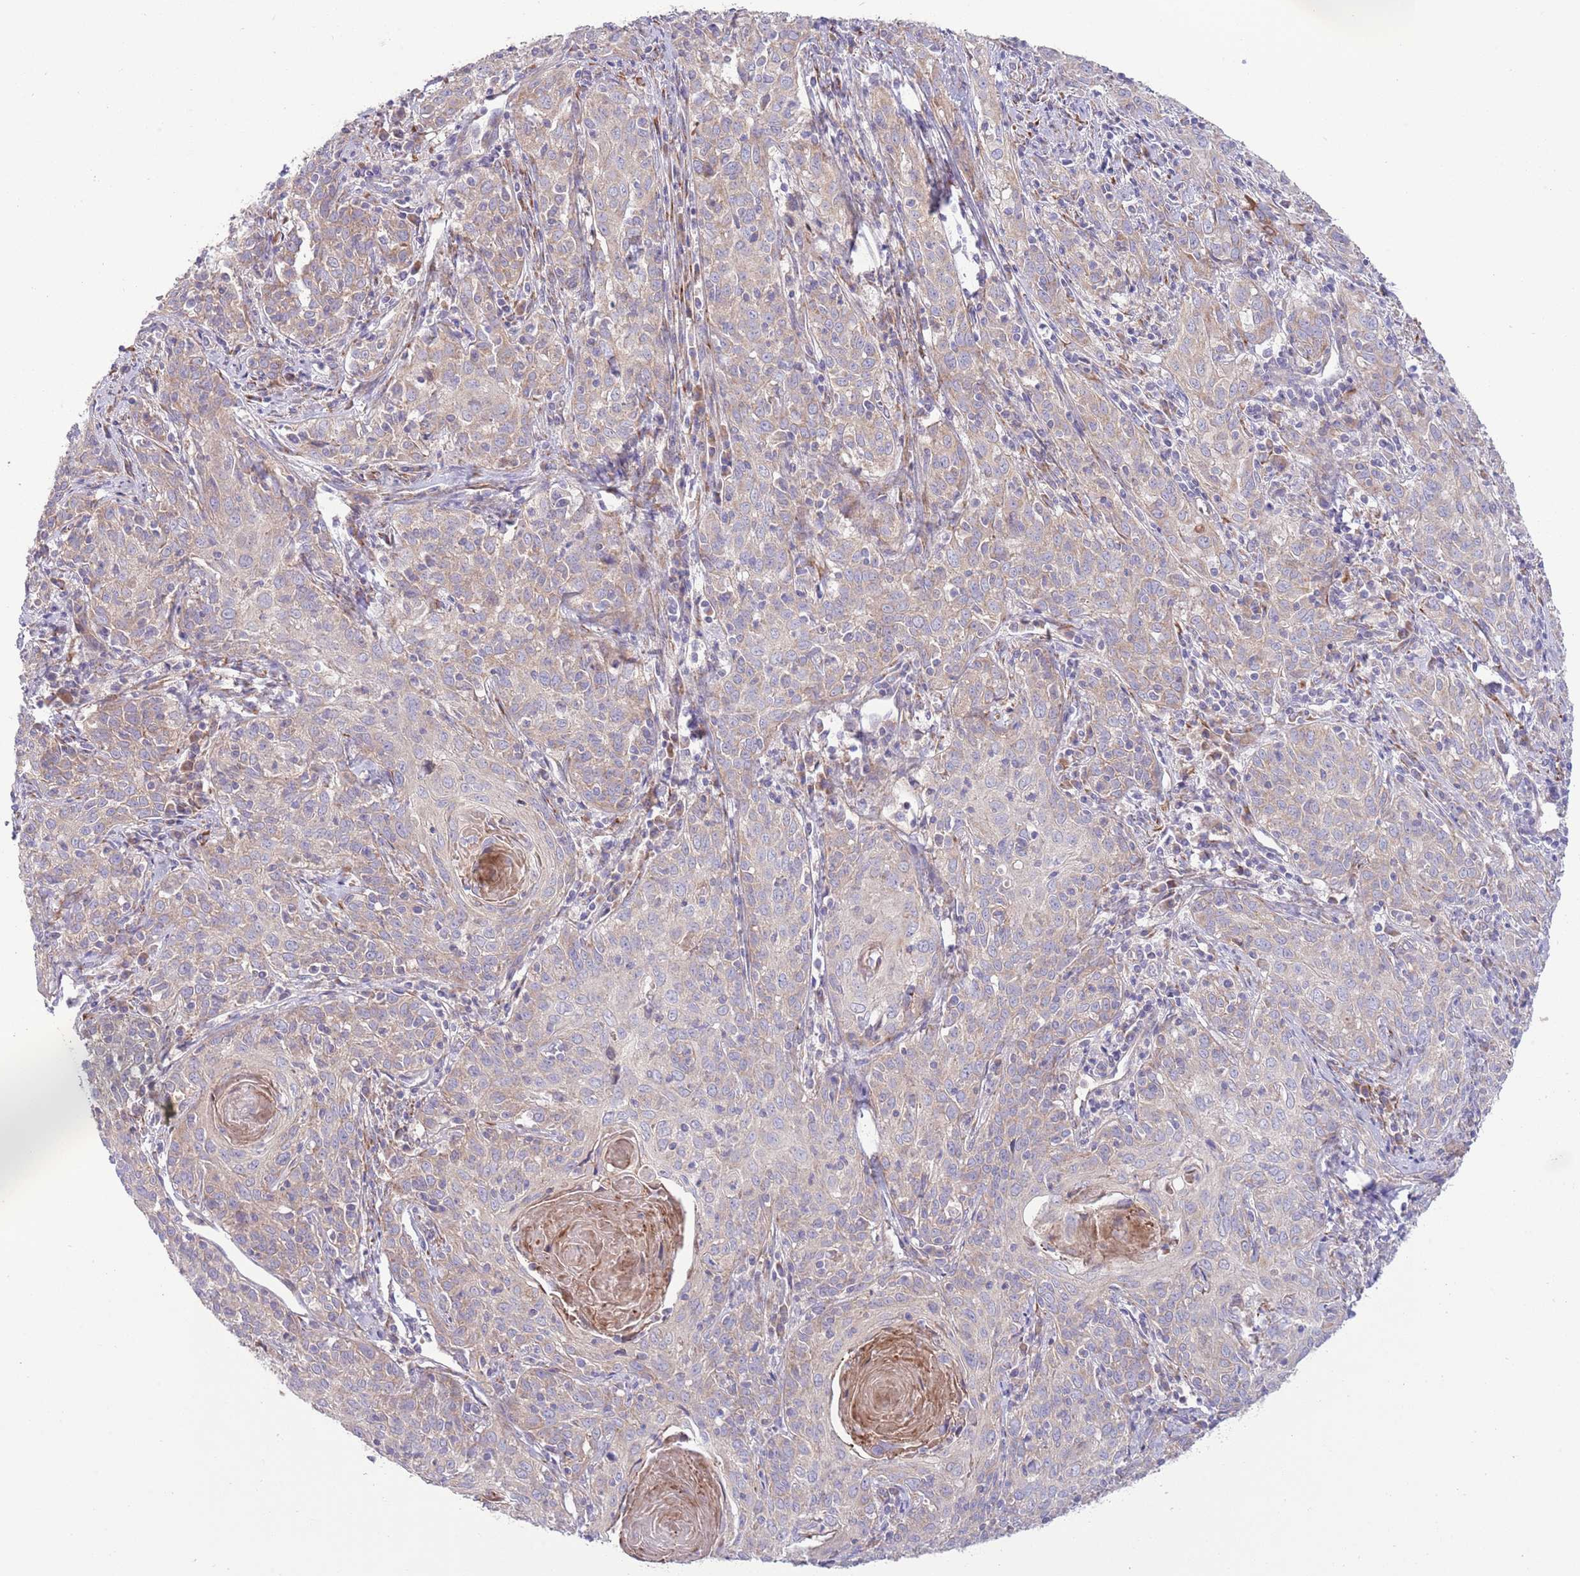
{"staining": {"intensity": "weak", "quantity": ">75%", "location": "cytoplasmic/membranous"}, "tissue": "cervical cancer", "cell_type": "Tumor cells", "image_type": "cancer", "snomed": [{"axis": "morphology", "description": "Squamous cell carcinoma, NOS"}, {"axis": "topography", "description": "Cervix"}], "caption": "Squamous cell carcinoma (cervical) tissue demonstrates weak cytoplasmic/membranous staining in about >75% of tumor cells, visualized by immunohistochemistry.", "gene": "TOMM5", "patient": {"sex": "female", "age": 57}}